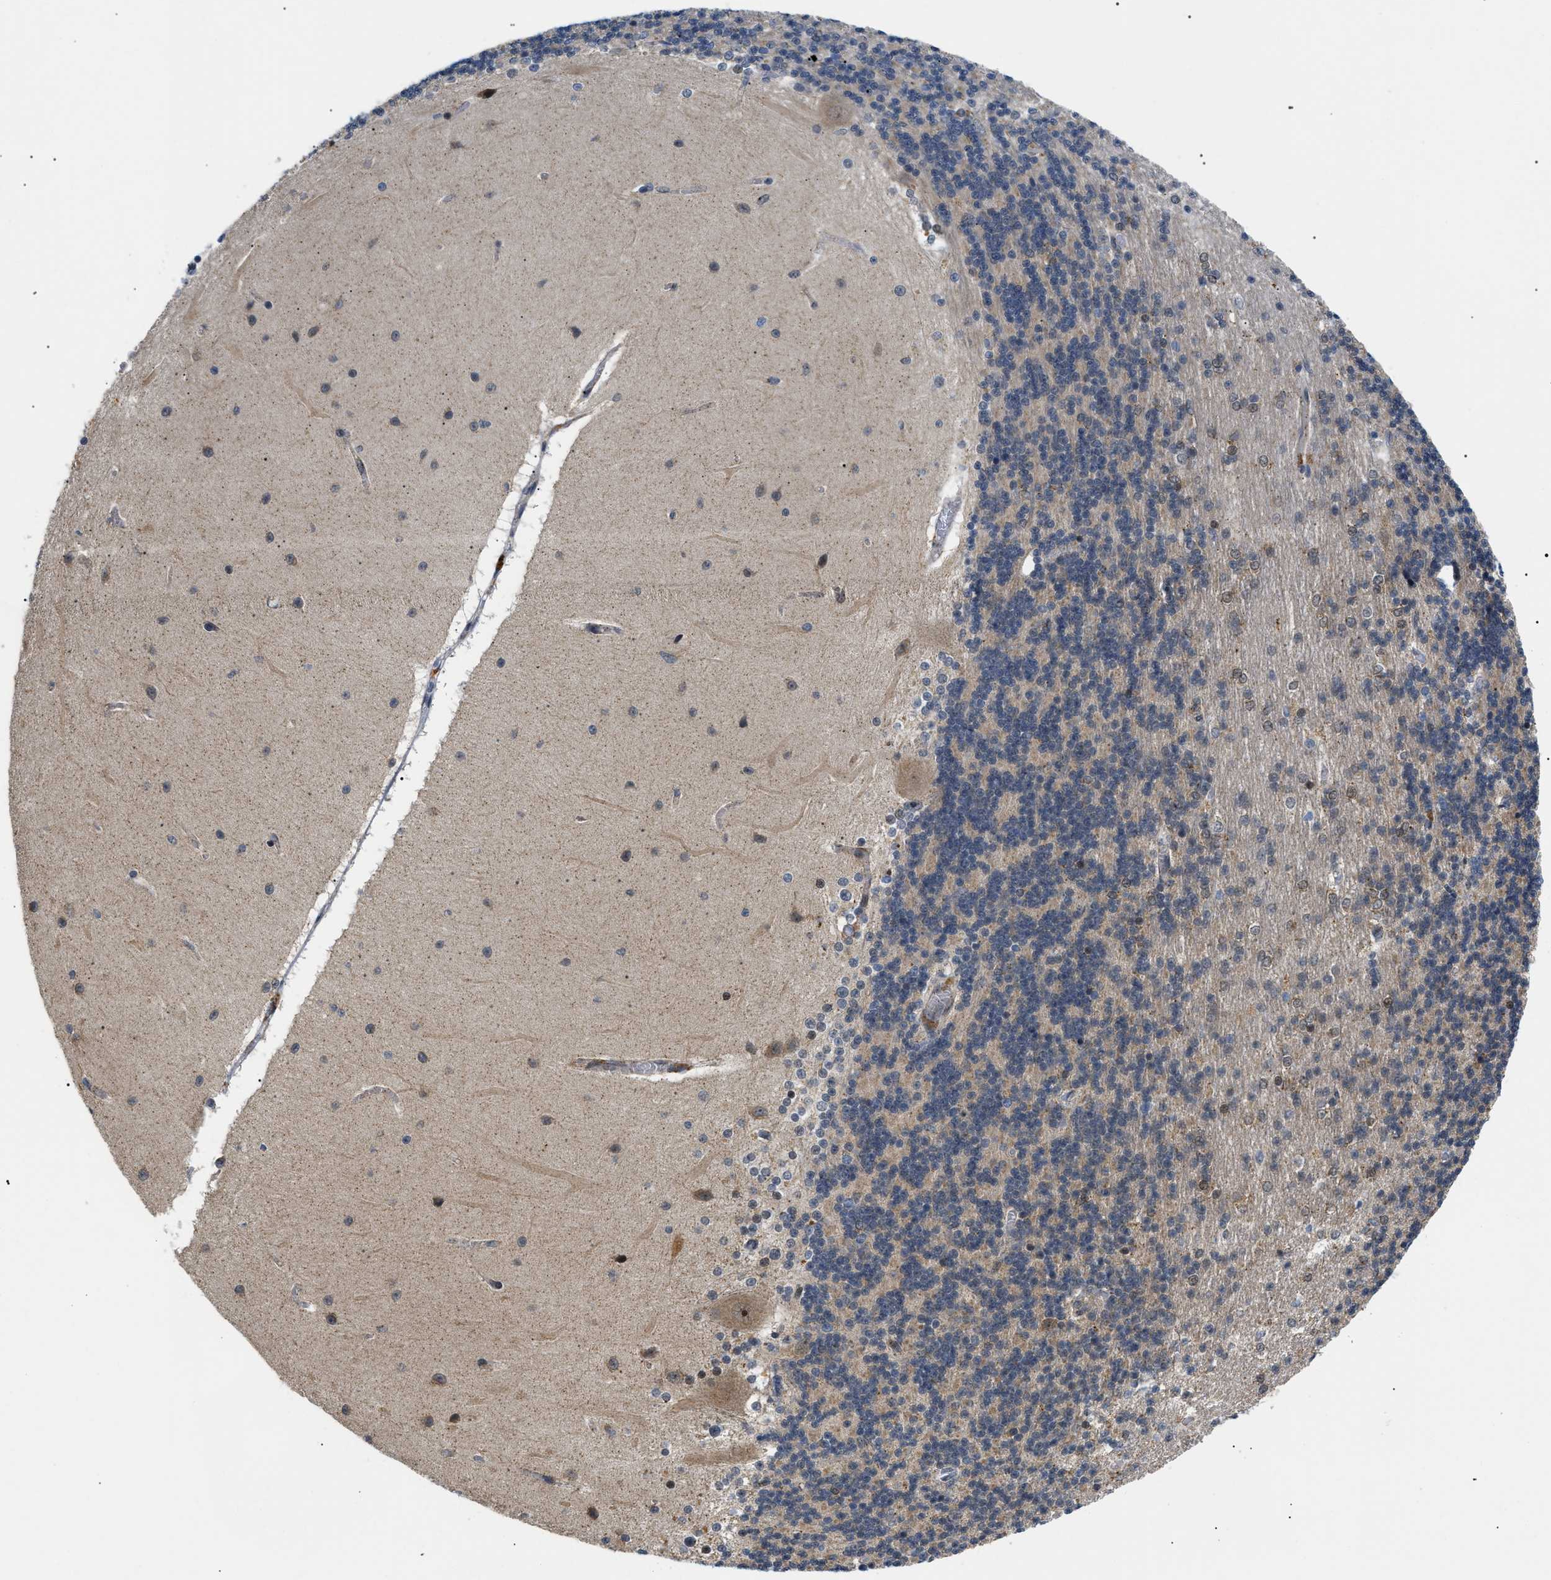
{"staining": {"intensity": "weak", "quantity": ">75%", "location": "cytoplasmic/membranous"}, "tissue": "cerebellum", "cell_type": "Cells in granular layer", "image_type": "normal", "snomed": [{"axis": "morphology", "description": "Normal tissue, NOS"}, {"axis": "topography", "description": "Cerebellum"}], "caption": "DAB (3,3'-diaminobenzidine) immunohistochemical staining of unremarkable cerebellum demonstrates weak cytoplasmic/membranous protein positivity in about >75% of cells in granular layer. Nuclei are stained in blue.", "gene": "ZBTB11", "patient": {"sex": "female", "age": 54}}